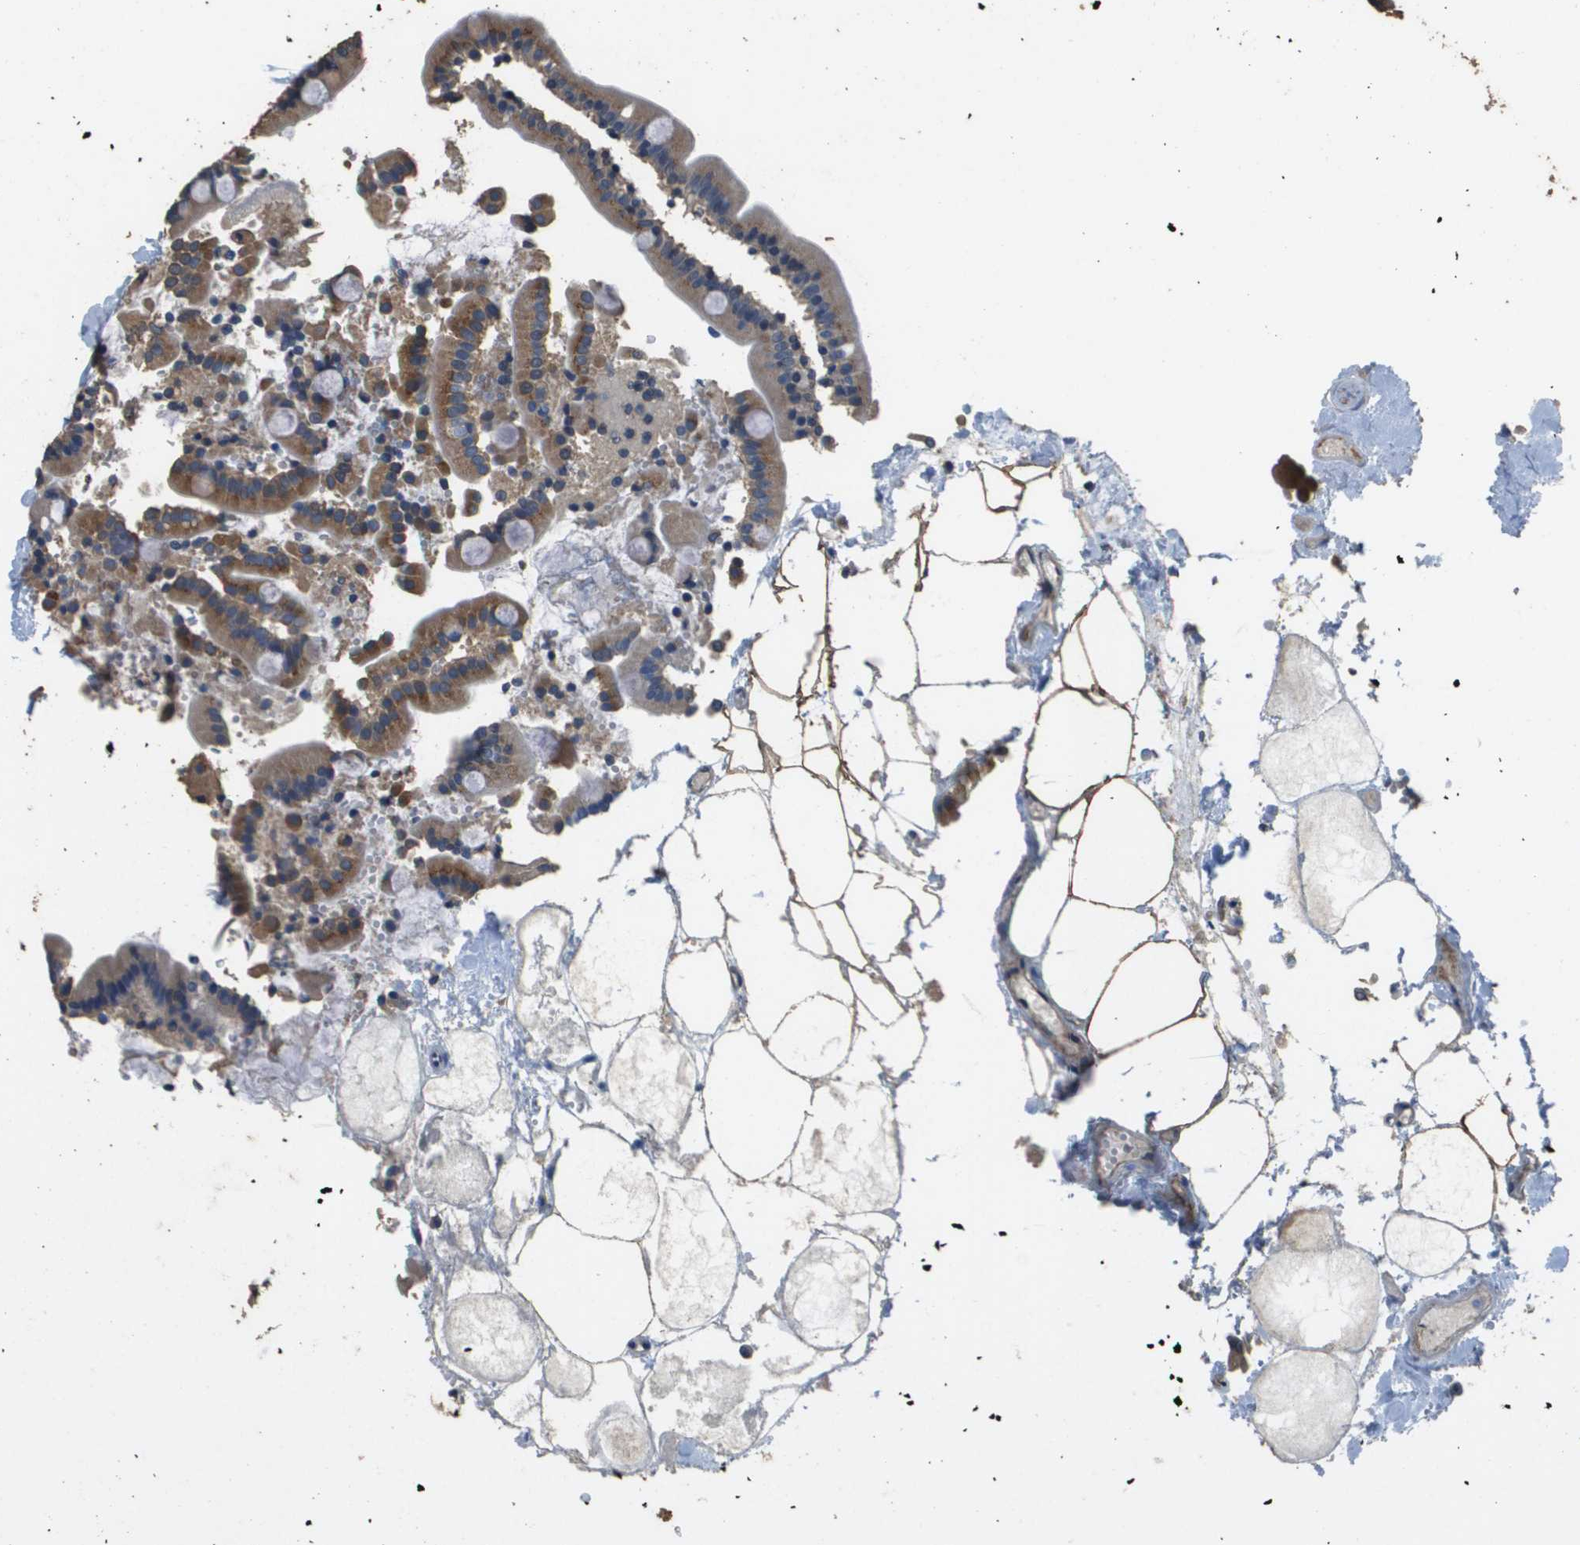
{"staining": {"intensity": "moderate", "quantity": ">75%", "location": "cytoplasmic/membranous"}, "tissue": "duodenum", "cell_type": "Glandular cells", "image_type": "normal", "snomed": [{"axis": "morphology", "description": "Normal tissue, NOS"}, {"axis": "topography", "description": "Duodenum"}], "caption": "Immunohistochemistry staining of normal duodenum, which exhibits medium levels of moderate cytoplasmic/membranous positivity in about >75% of glandular cells indicating moderate cytoplasmic/membranous protein positivity. The staining was performed using DAB (brown) for protein detection and nuclei were counterstained in hematoxylin (blue).", "gene": "RAB6B", "patient": {"sex": "male", "age": 54}}